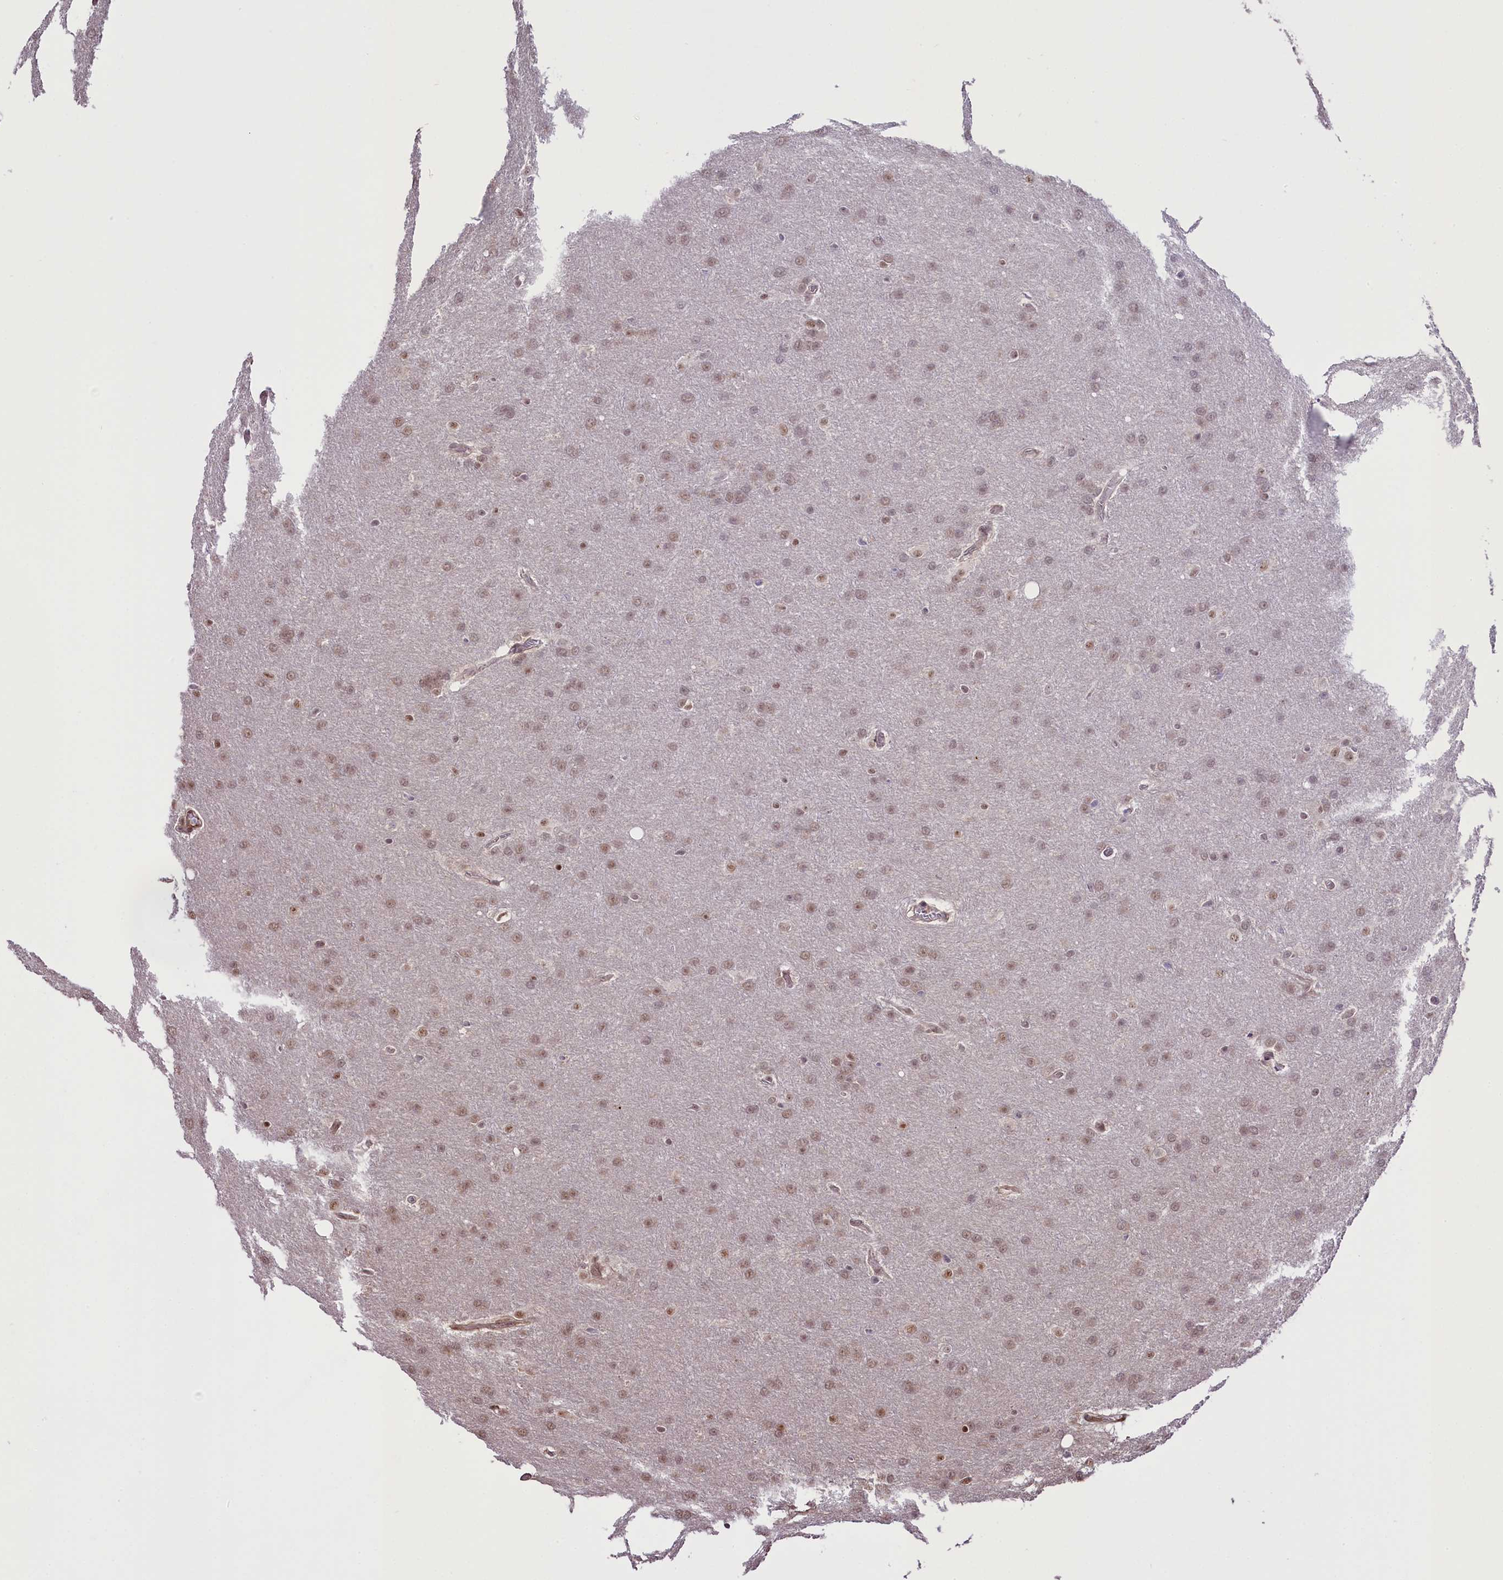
{"staining": {"intensity": "weak", "quantity": ">75%", "location": "nuclear"}, "tissue": "glioma", "cell_type": "Tumor cells", "image_type": "cancer", "snomed": [{"axis": "morphology", "description": "Glioma, malignant, Low grade"}, {"axis": "topography", "description": "Brain"}], "caption": "A brown stain highlights weak nuclear positivity of a protein in glioma tumor cells. Immunohistochemistry (ihc) stains the protein of interest in brown and the nuclei are stained blue.", "gene": "MRPL54", "patient": {"sex": "female", "age": 32}}